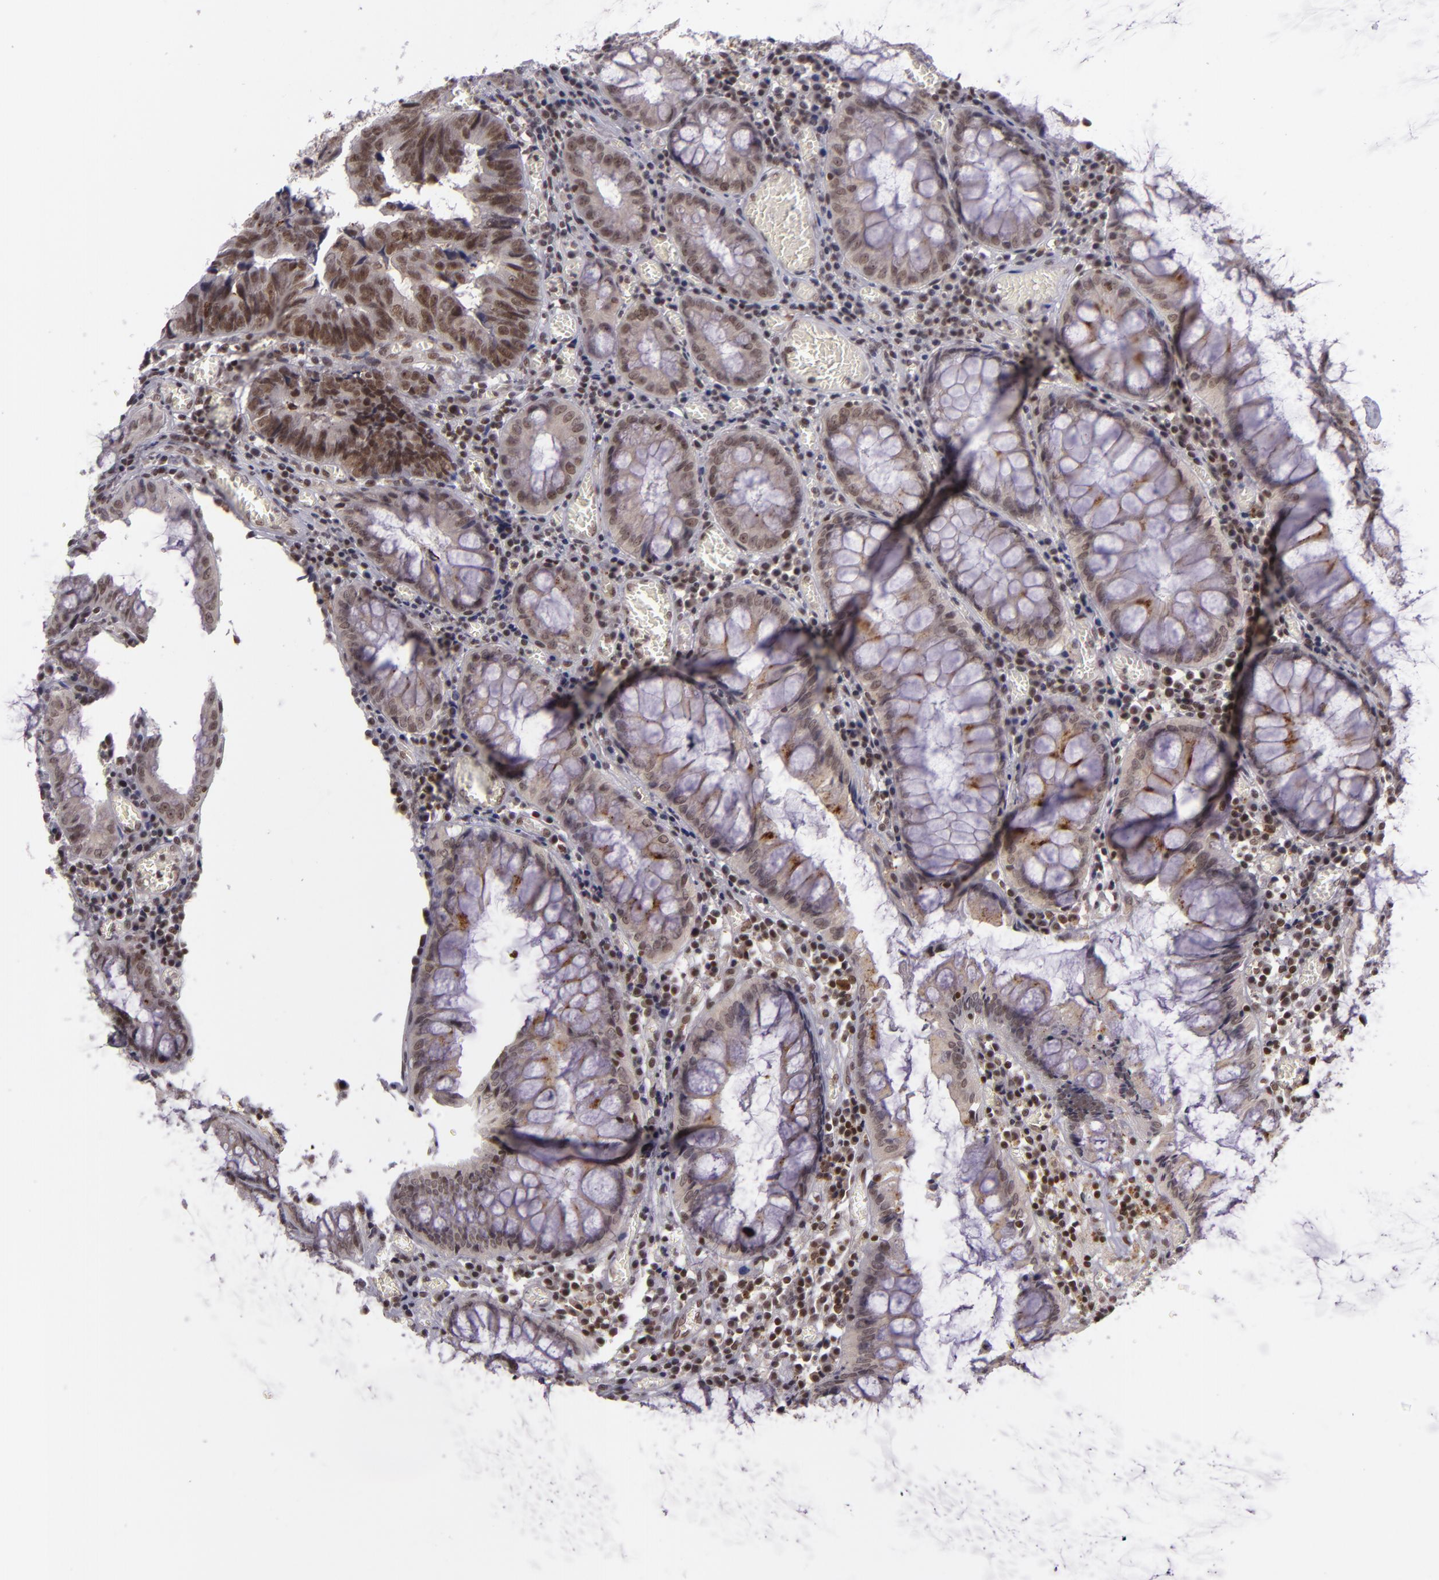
{"staining": {"intensity": "moderate", "quantity": ">75%", "location": "nuclear"}, "tissue": "colorectal cancer", "cell_type": "Tumor cells", "image_type": "cancer", "snomed": [{"axis": "morphology", "description": "Adenocarcinoma, NOS"}, {"axis": "topography", "description": "Rectum"}], "caption": "Brown immunohistochemical staining in human colorectal adenocarcinoma exhibits moderate nuclear staining in approximately >75% of tumor cells.", "gene": "ZFX", "patient": {"sex": "female", "age": 98}}